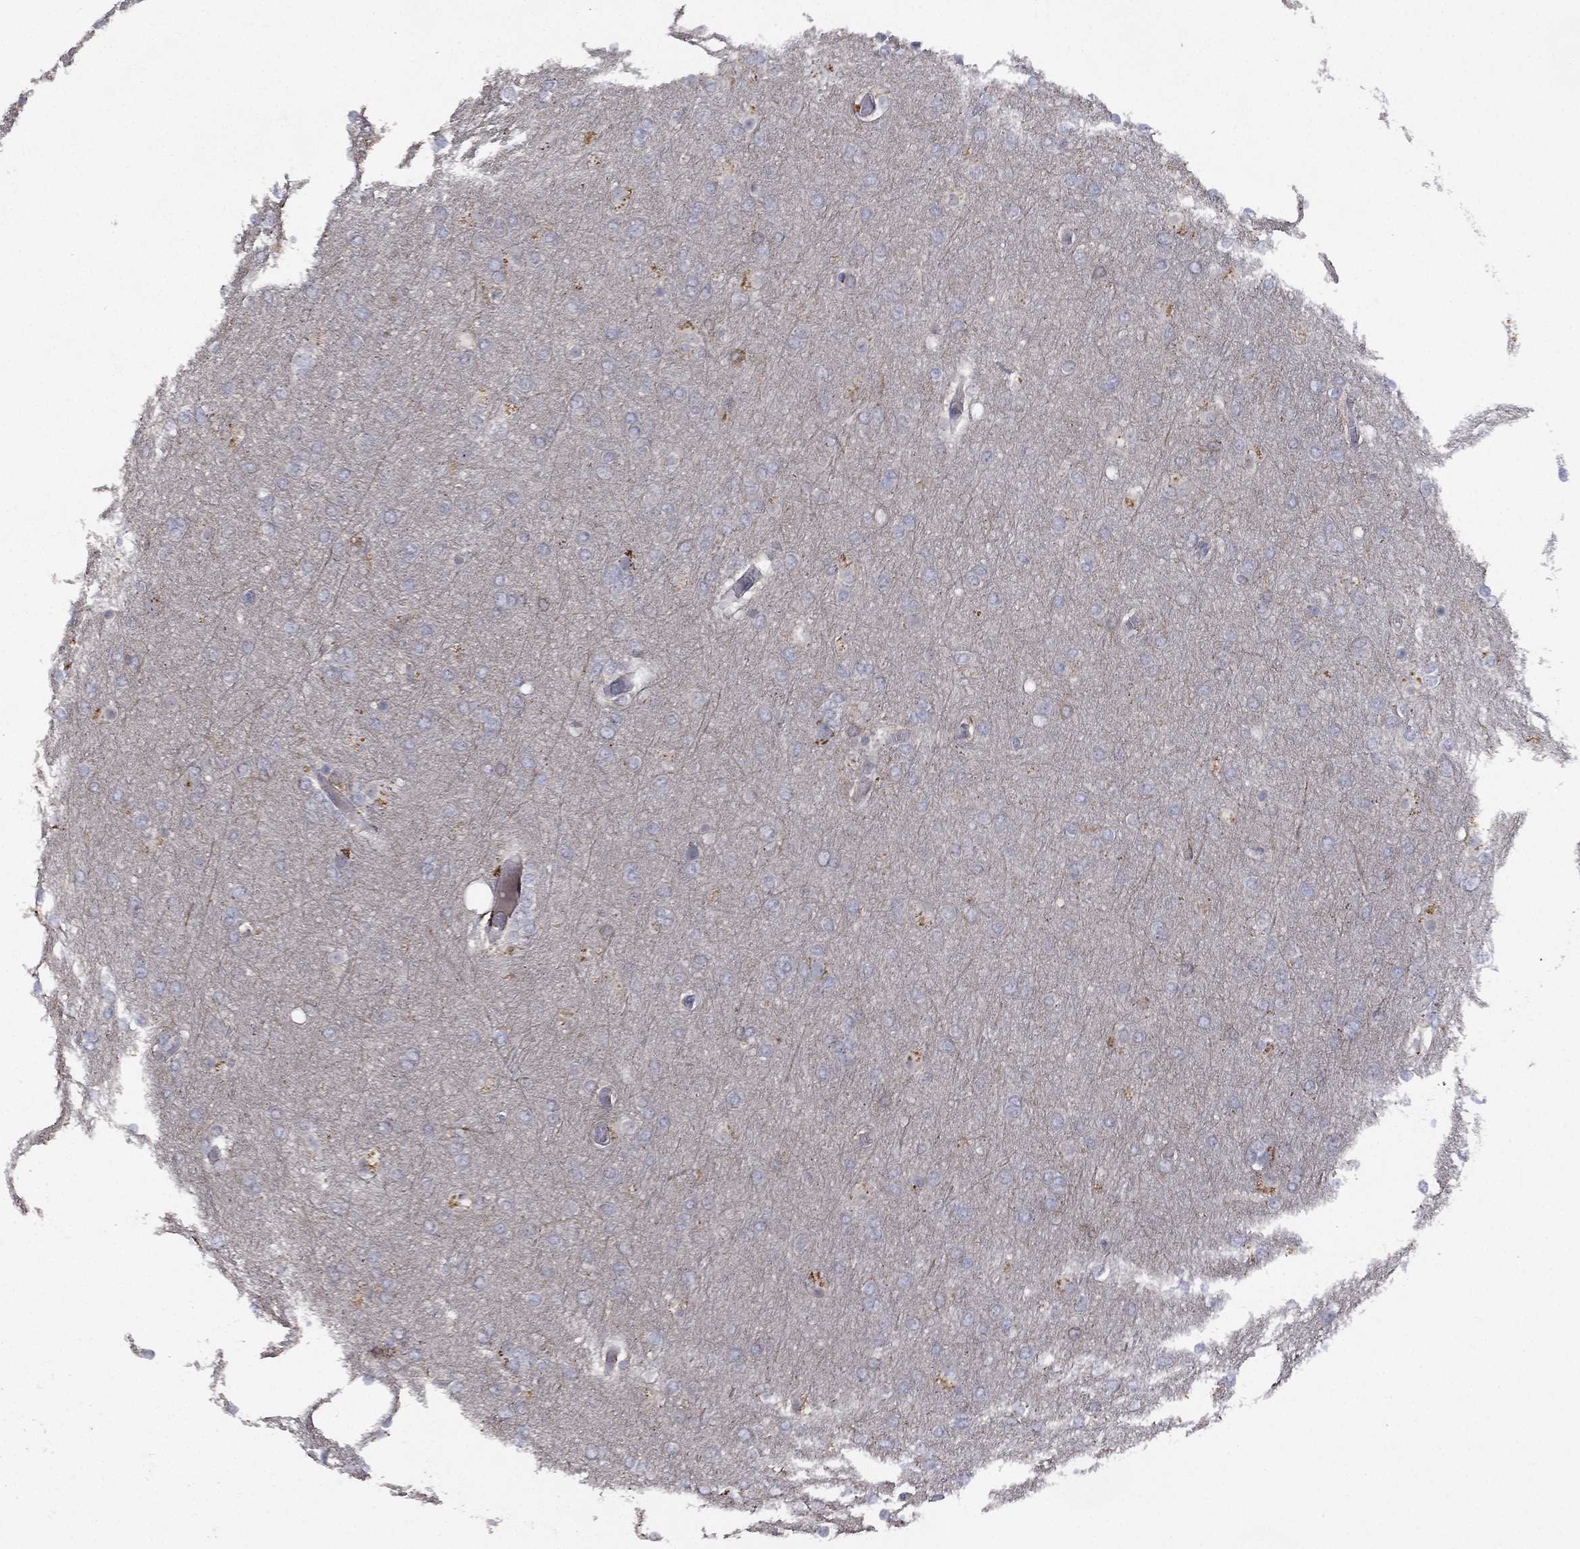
{"staining": {"intensity": "negative", "quantity": "none", "location": "none"}, "tissue": "glioma", "cell_type": "Tumor cells", "image_type": "cancer", "snomed": [{"axis": "morphology", "description": "Glioma, malignant, High grade"}, {"axis": "topography", "description": "Brain"}], "caption": "Human malignant glioma (high-grade) stained for a protein using immunohistochemistry reveals no expression in tumor cells.", "gene": "DOCK8", "patient": {"sex": "female", "age": 61}}